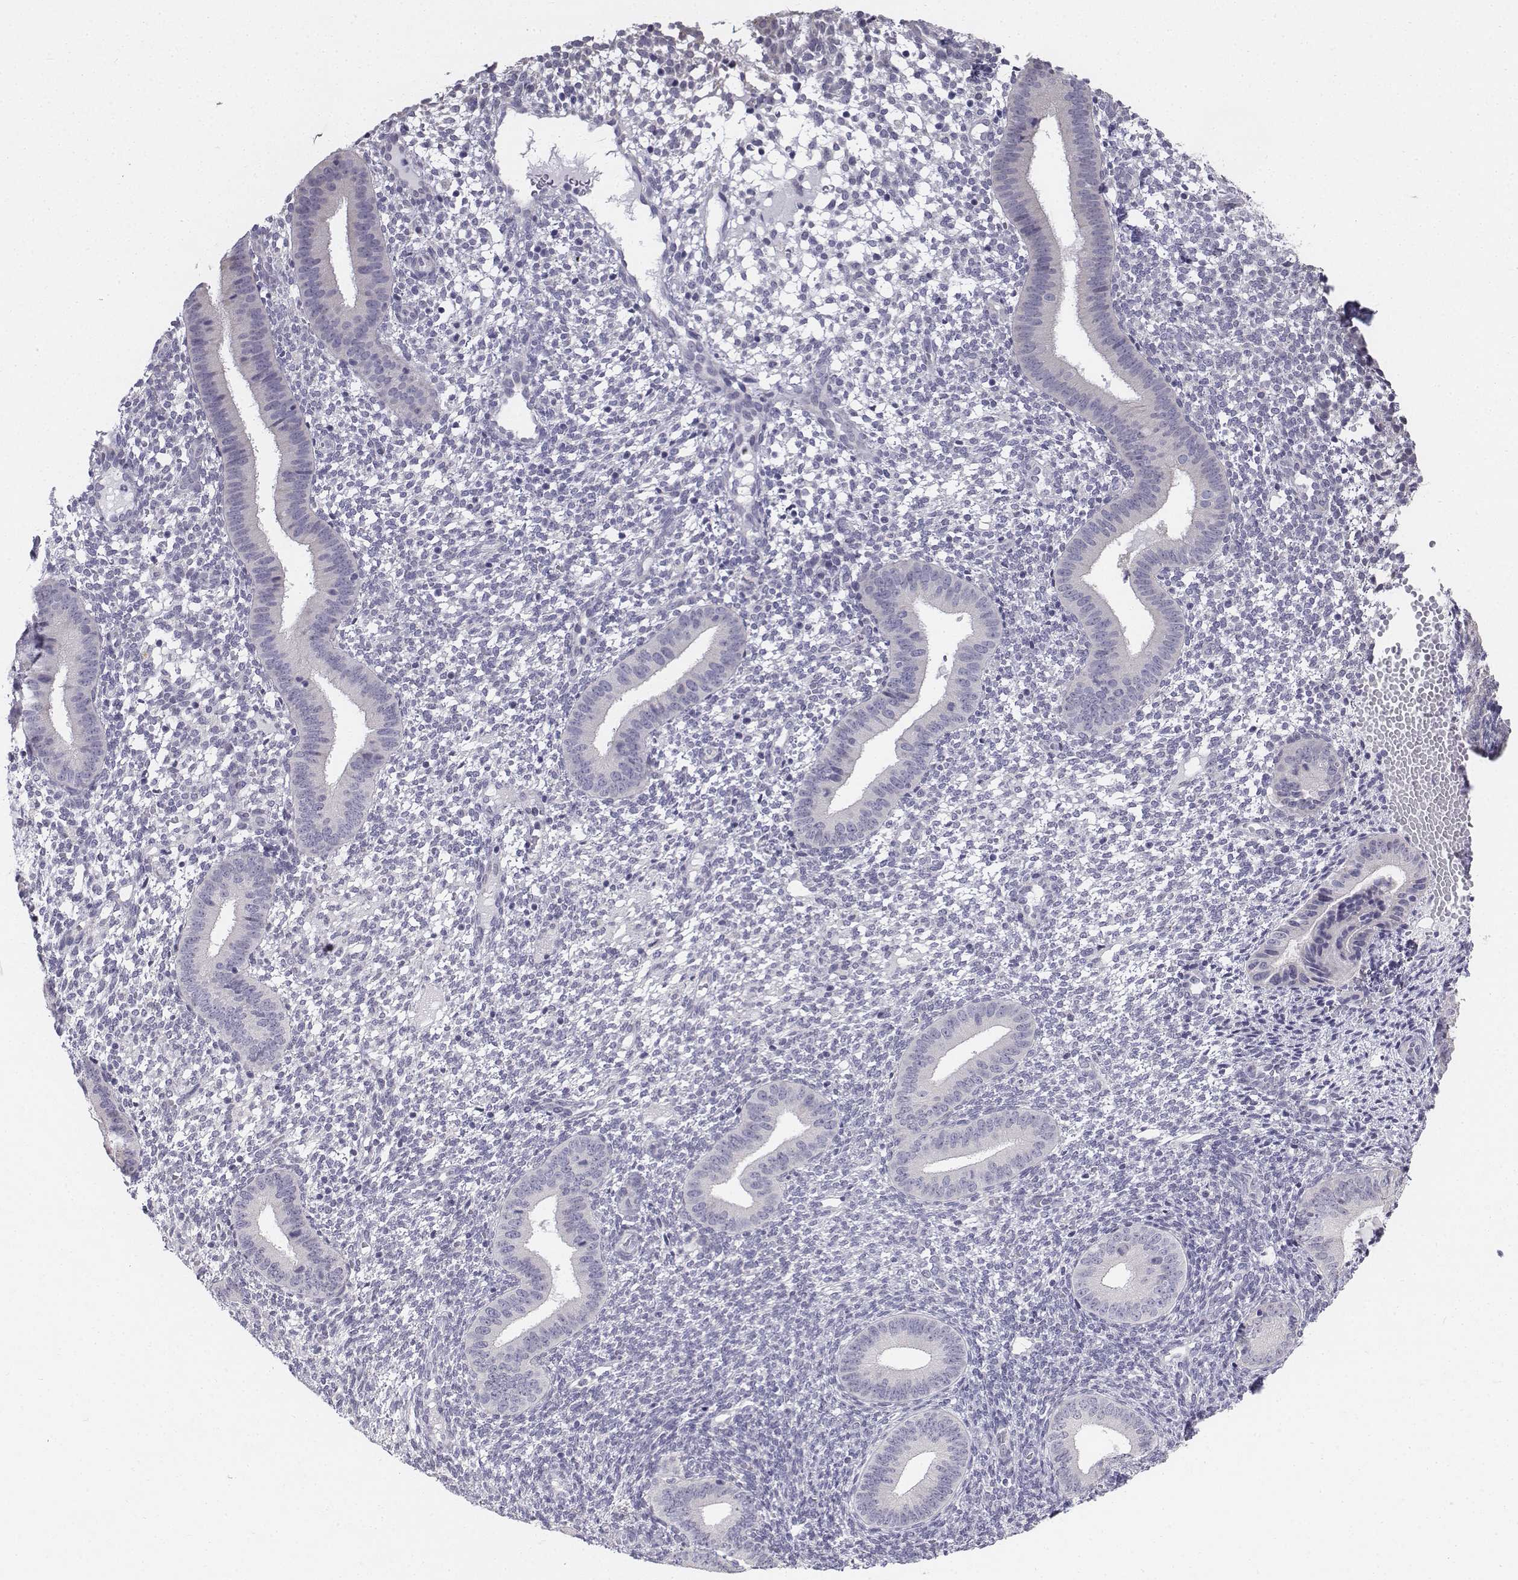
{"staining": {"intensity": "negative", "quantity": "none", "location": "none"}, "tissue": "endometrium", "cell_type": "Cells in endometrial stroma", "image_type": "normal", "snomed": [{"axis": "morphology", "description": "Normal tissue, NOS"}, {"axis": "topography", "description": "Endometrium"}], "caption": "Immunohistochemical staining of normal human endometrium displays no significant expression in cells in endometrial stroma. (Brightfield microscopy of DAB (3,3'-diaminobenzidine) IHC at high magnification).", "gene": "PENK", "patient": {"sex": "female", "age": 40}}